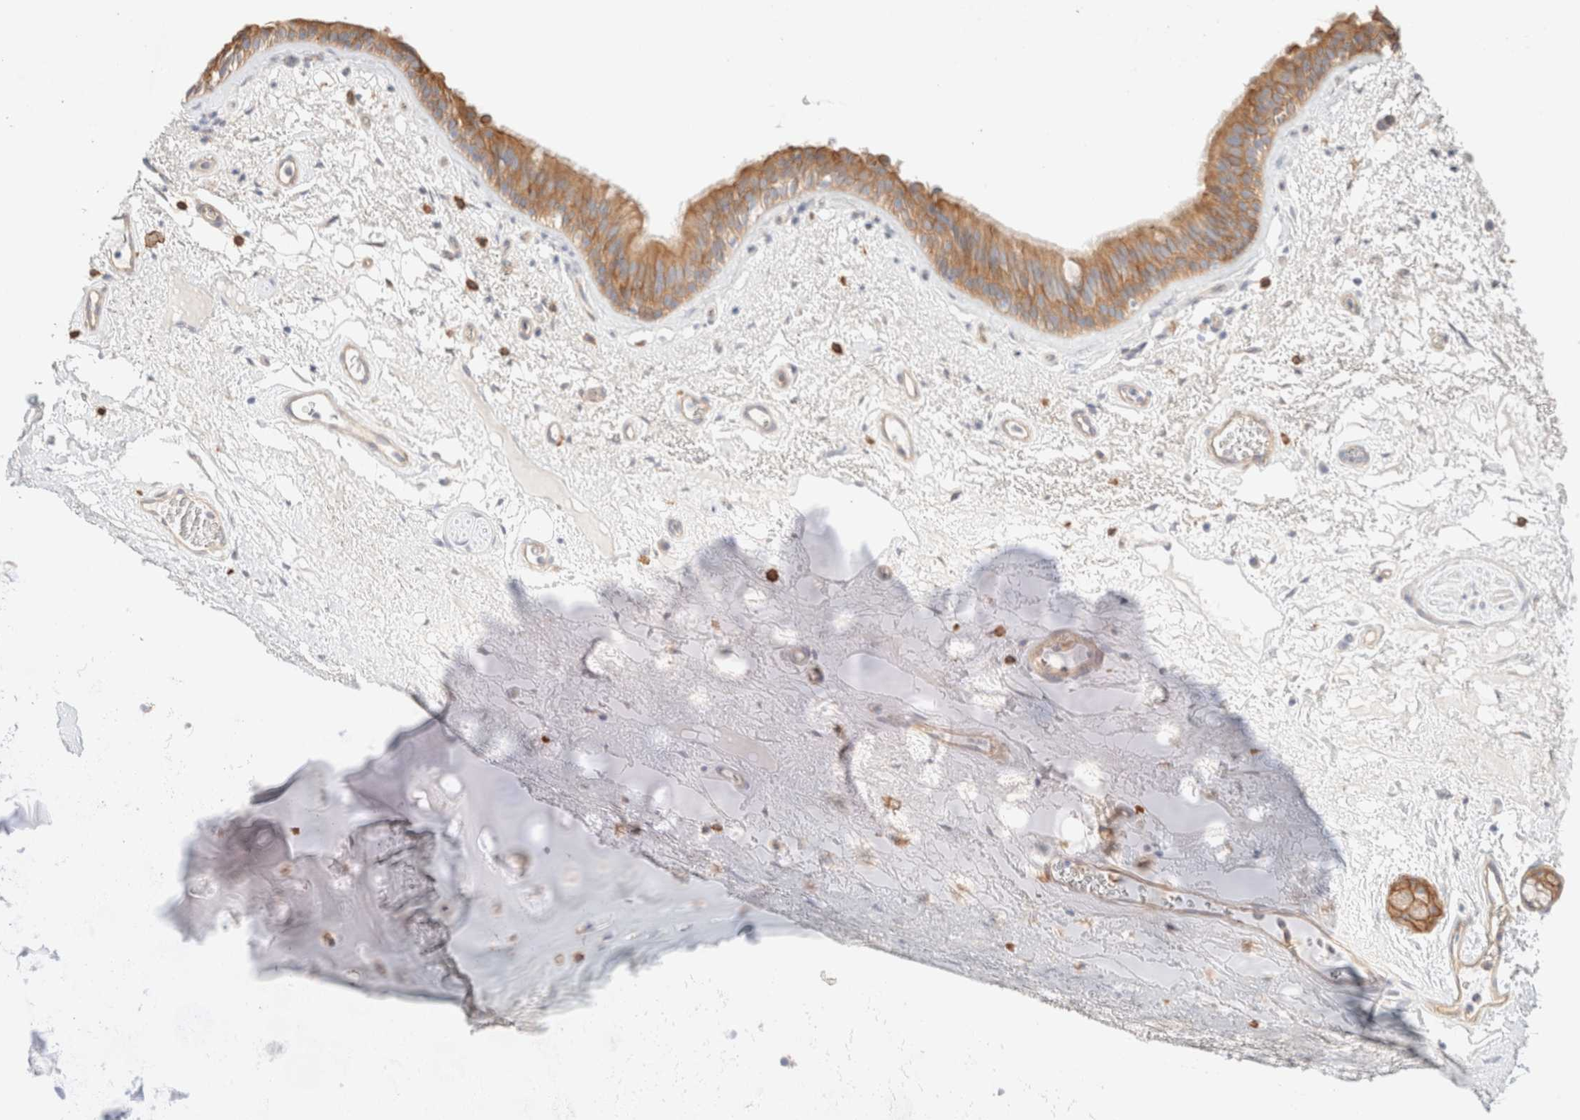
{"staining": {"intensity": "moderate", "quantity": ">75%", "location": "cytoplasmic/membranous"}, "tissue": "bronchus", "cell_type": "Respiratory epithelial cells", "image_type": "normal", "snomed": [{"axis": "morphology", "description": "Normal tissue, NOS"}, {"axis": "topography", "description": "Cartilage tissue"}], "caption": "Human bronchus stained for a protein (brown) exhibits moderate cytoplasmic/membranous positive expression in approximately >75% of respiratory epithelial cells.", "gene": "NIBAN2", "patient": {"sex": "female", "age": 63}}